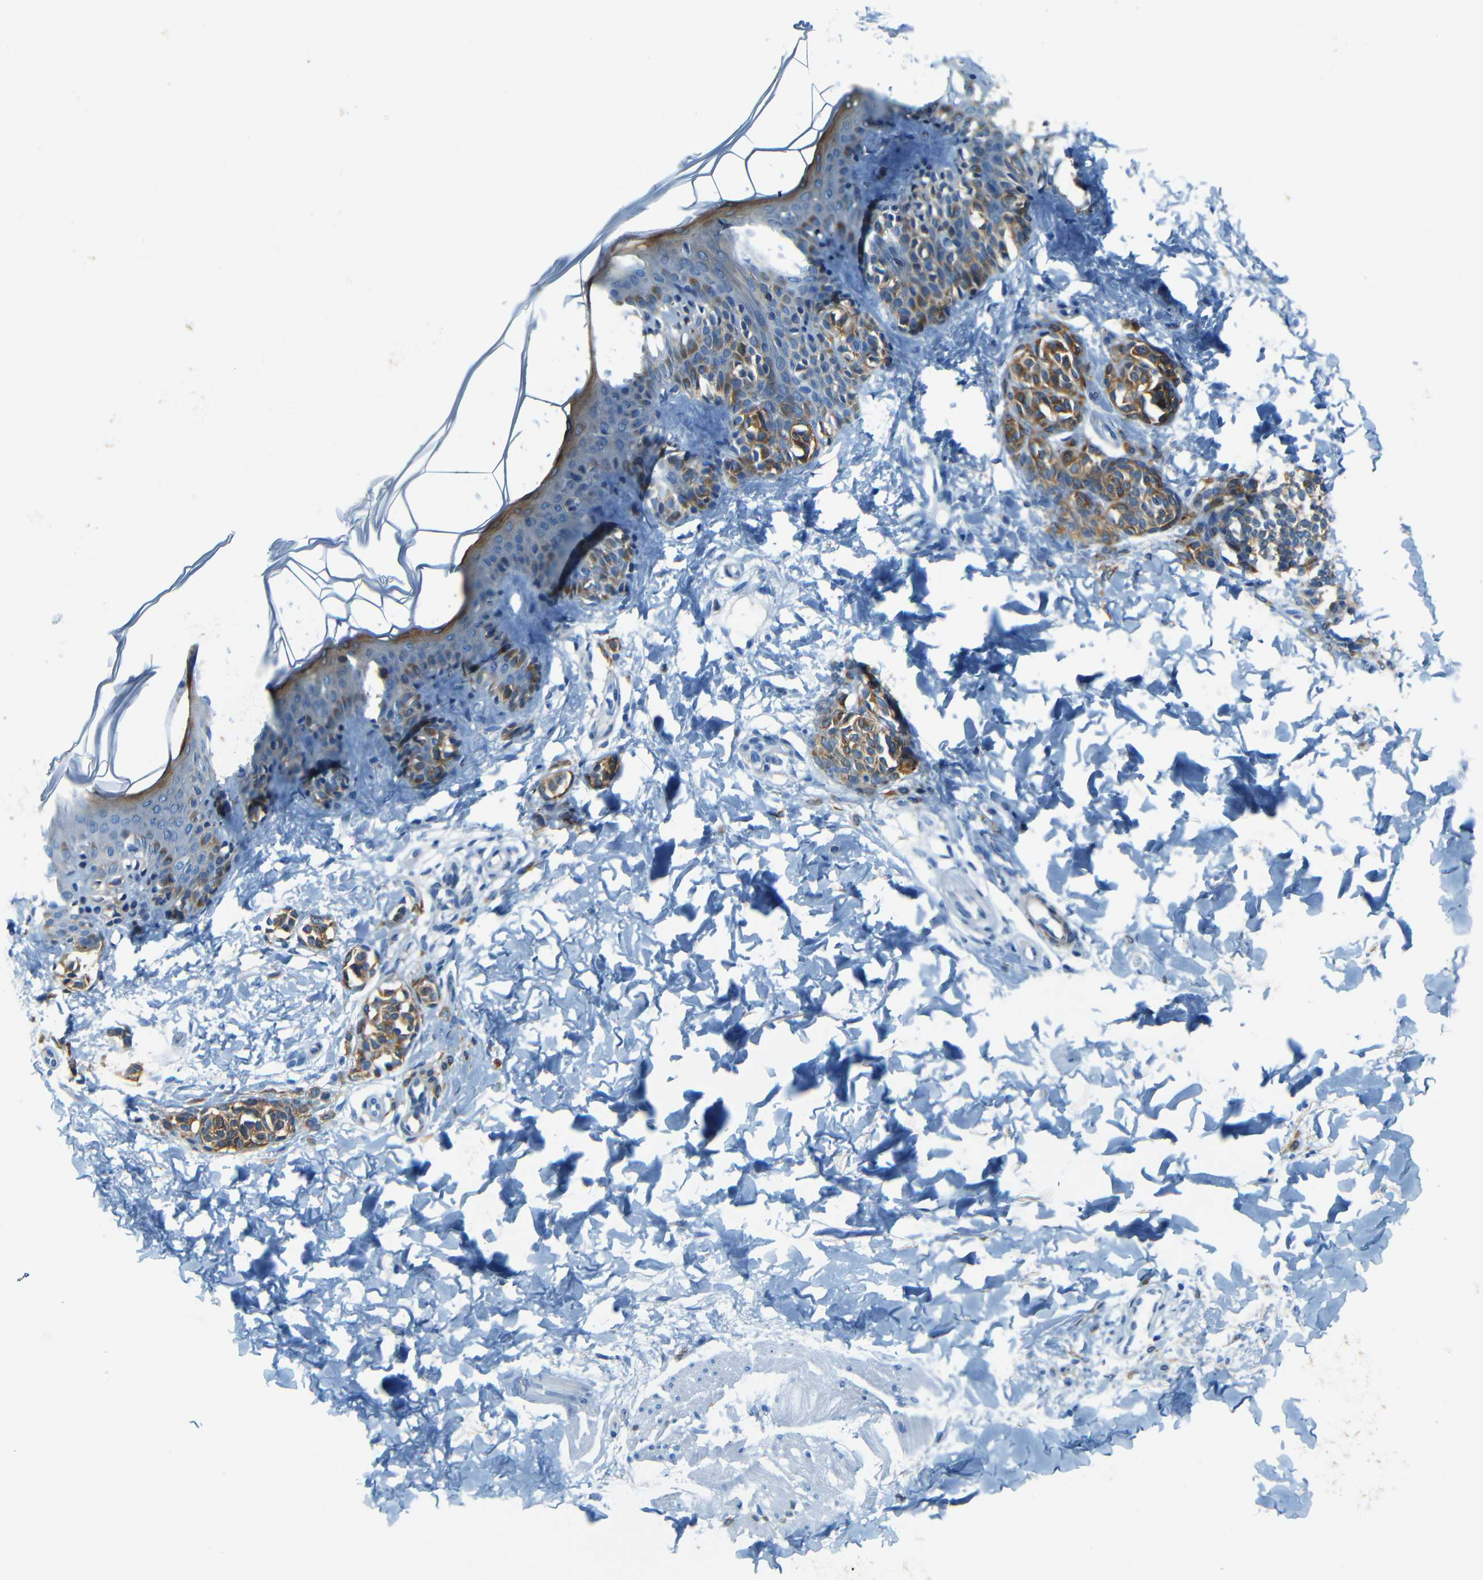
{"staining": {"intensity": "negative", "quantity": "none", "location": "none"}, "tissue": "skin", "cell_type": "Fibroblasts", "image_type": "normal", "snomed": [{"axis": "morphology", "description": "Normal tissue, NOS"}, {"axis": "topography", "description": "Skin"}], "caption": "Protein analysis of benign skin demonstrates no significant expression in fibroblasts. (DAB (3,3'-diaminobenzidine) immunohistochemistry with hematoxylin counter stain).", "gene": "MAP2", "patient": {"sex": "male", "age": 16}}